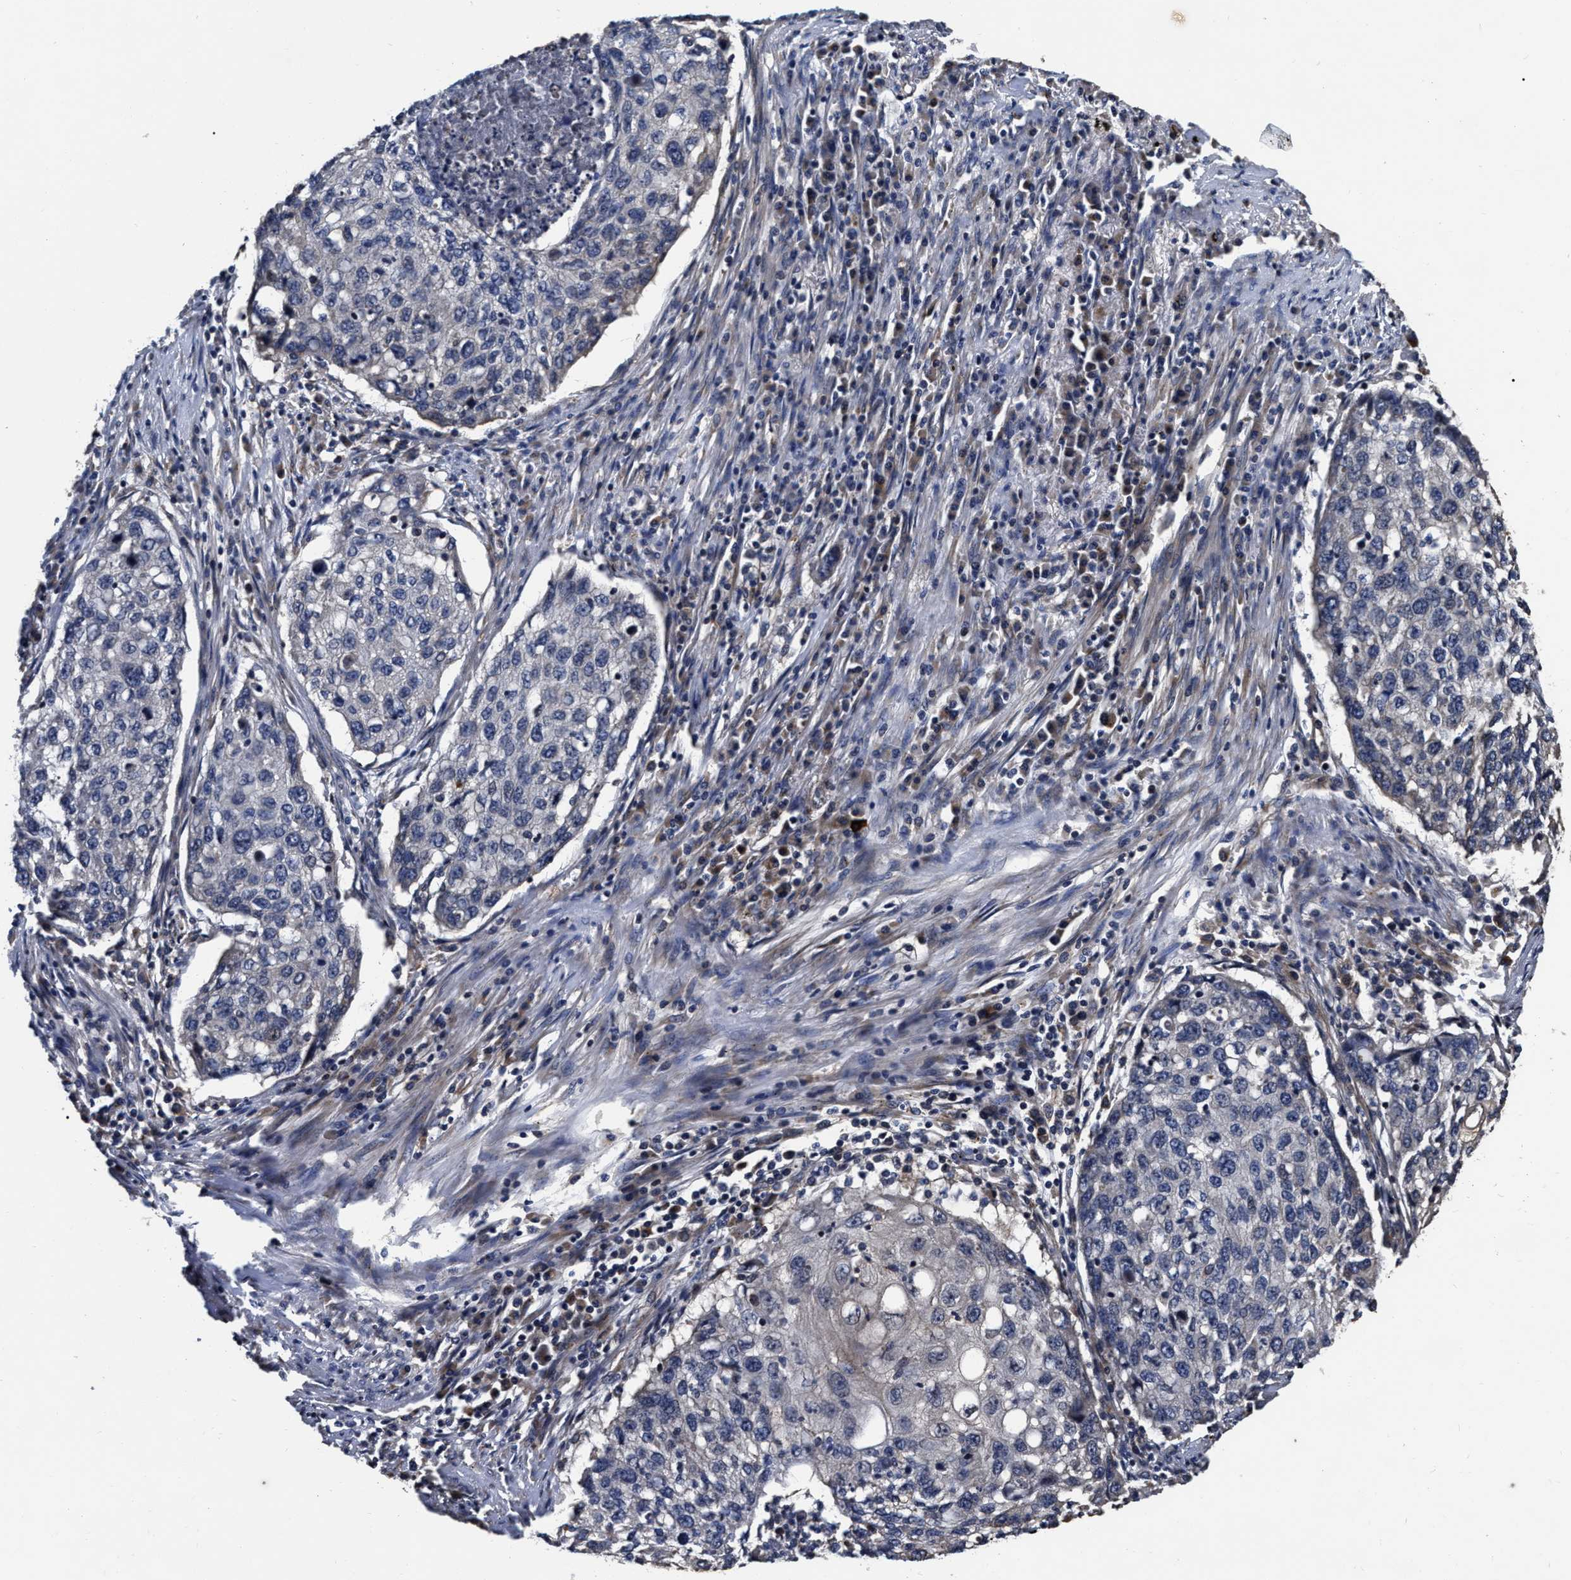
{"staining": {"intensity": "negative", "quantity": "none", "location": "none"}, "tissue": "lung cancer", "cell_type": "Tumor cells", "image_type": "cancer", "snomed": [{"axis": "morphology", "description": "Squamous cell carcinoma, NOS"}, {"axis": "topography", "description": "Lung"}], "caption": "Tumor cells are negative for protein expression in human lung cancer (squamous cell carcinoma). Brightfield microscopy of immunohistochemistry stained with DAB (brown) and hematoxylin (blue), captured at high magnification.", "gene": "ABCG8", "patient": {"sex": "female", "age": 63}}